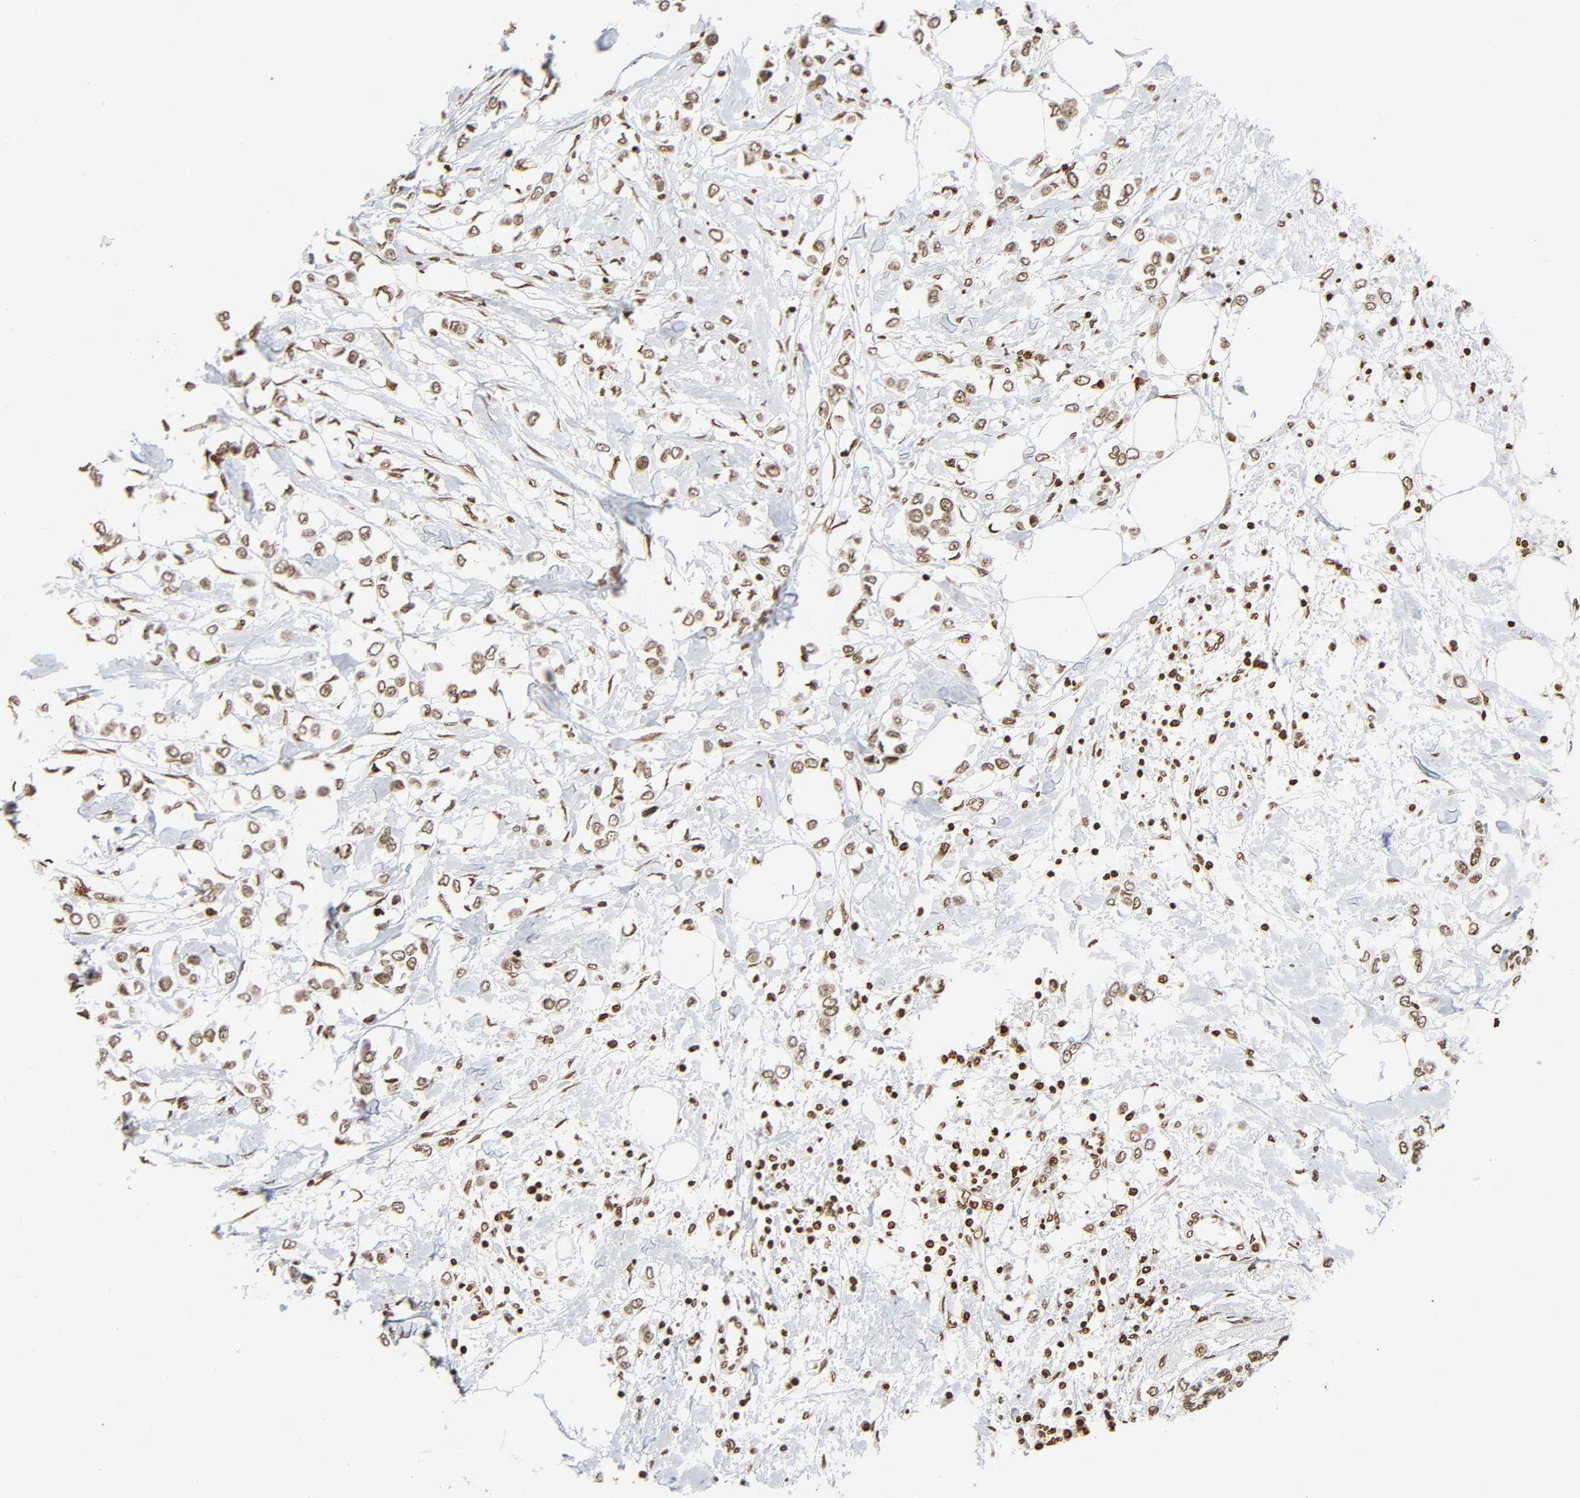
{"staining": {"intensity": "moderate", "quantity": ">75%", "location": "cytoplasmic/membranous,nuclear"}, "tissue": "breast cancer", "cell_type": "Tumor cells", "image_type": "cancer", "snomed": [{"axis": "morphology", "description": "Lobular carcinoma"}, {"axis": "topography", "description": "Breast"}], "caption": "Protein expression analysis of breast cancer (lobular carcinoma) shows moderate cytoplasmic/membranous and nuclear staining in approximately >75% of tumor cells.", "gene": "HOXA6", "patient": {"sex": "female", "age": 51}}